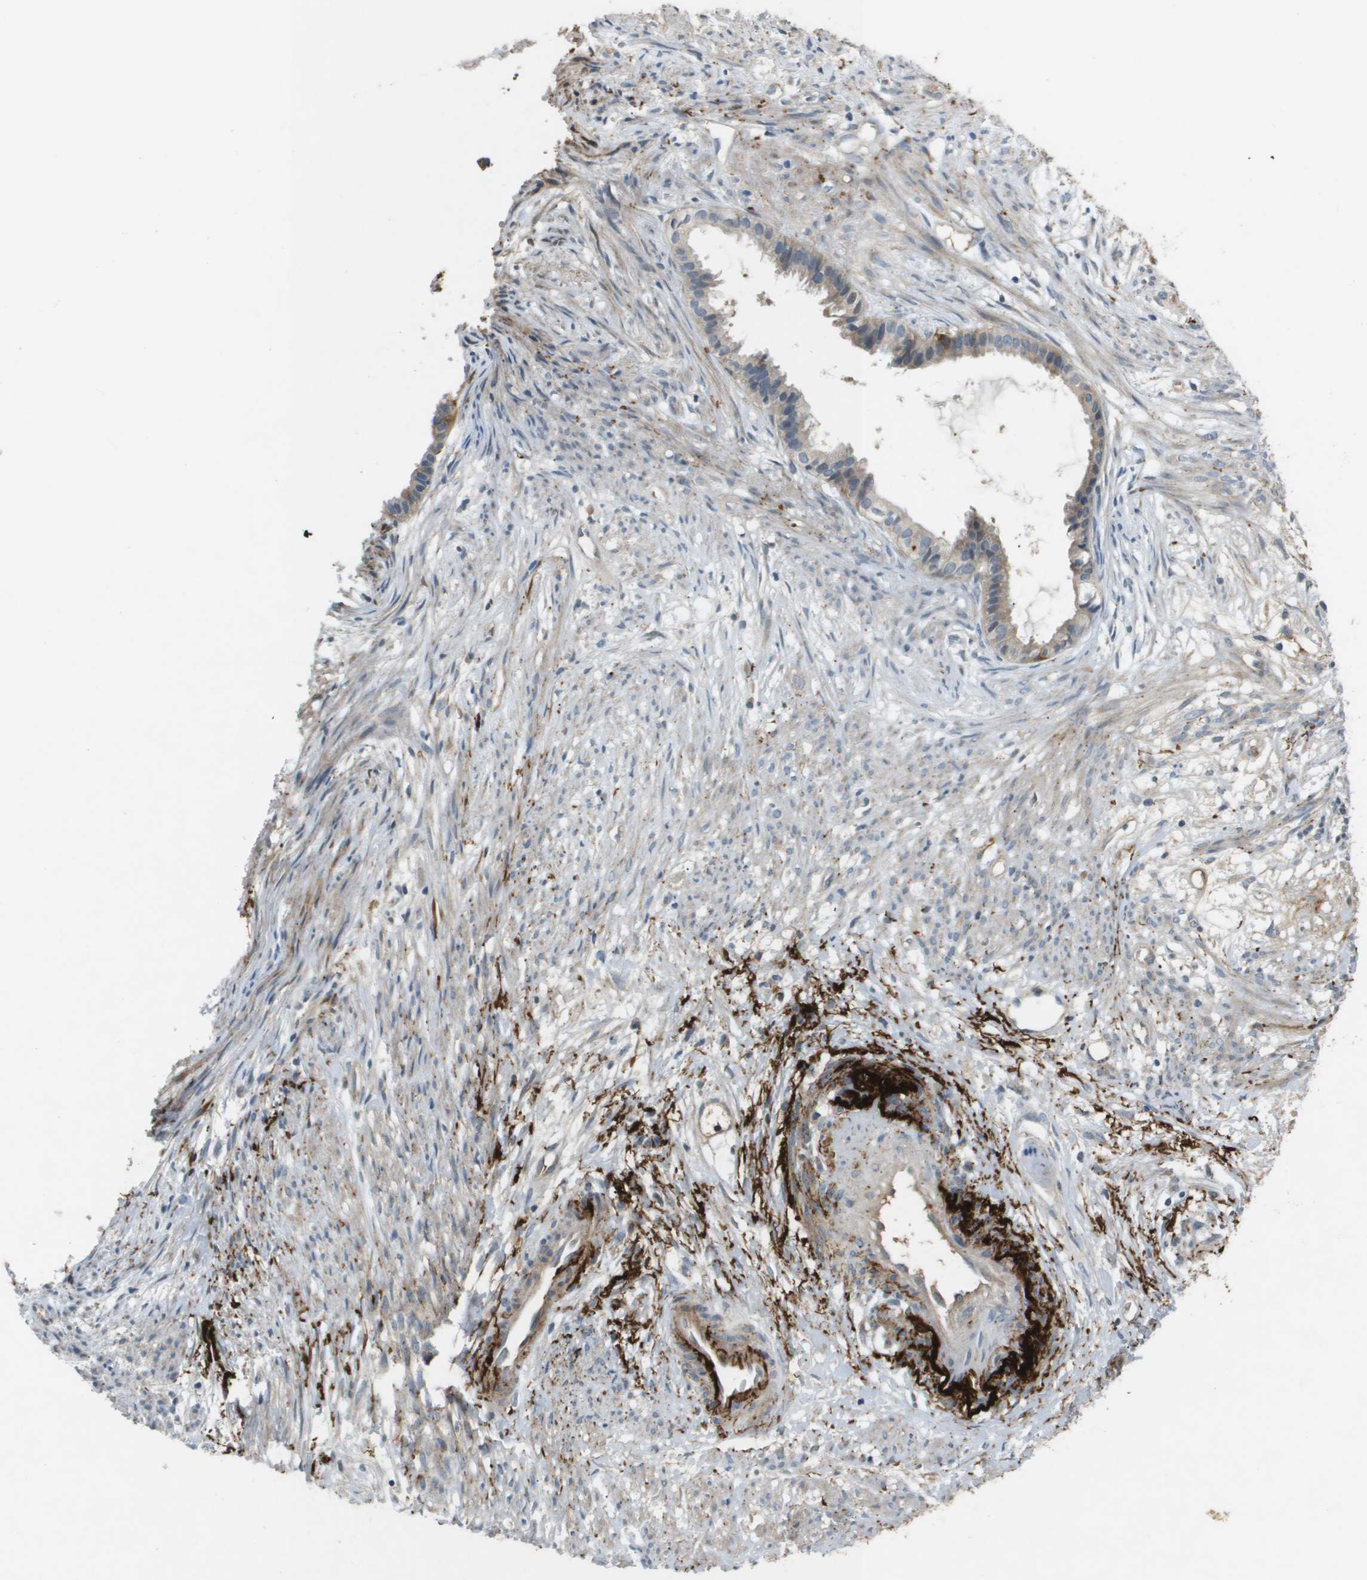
{"staining": {"intensity": "weak", "quantity": "<25%", "location": "cytoplasmic/membranous"}, "tissue": "cervical cancer", "cell_type": "Tumor cells", "image_type": "cancer", "snomed": [{"axis": "morphology", "description": "Normal tissue, NOS"}, {"axis": "morphology", "description": "Adenocarcinoma, NOS"}, {"axis": "topography", "description": "Cervix"}, {"axis": "topography", "description": "Endometrium"}], "caption": "This is an immunohistochemistry (IHC) photomicrograph of cervical cancer. There is no expression in tumor cells.", "gene": "VTN", "patient": {"sex": "female", "age": 86}}